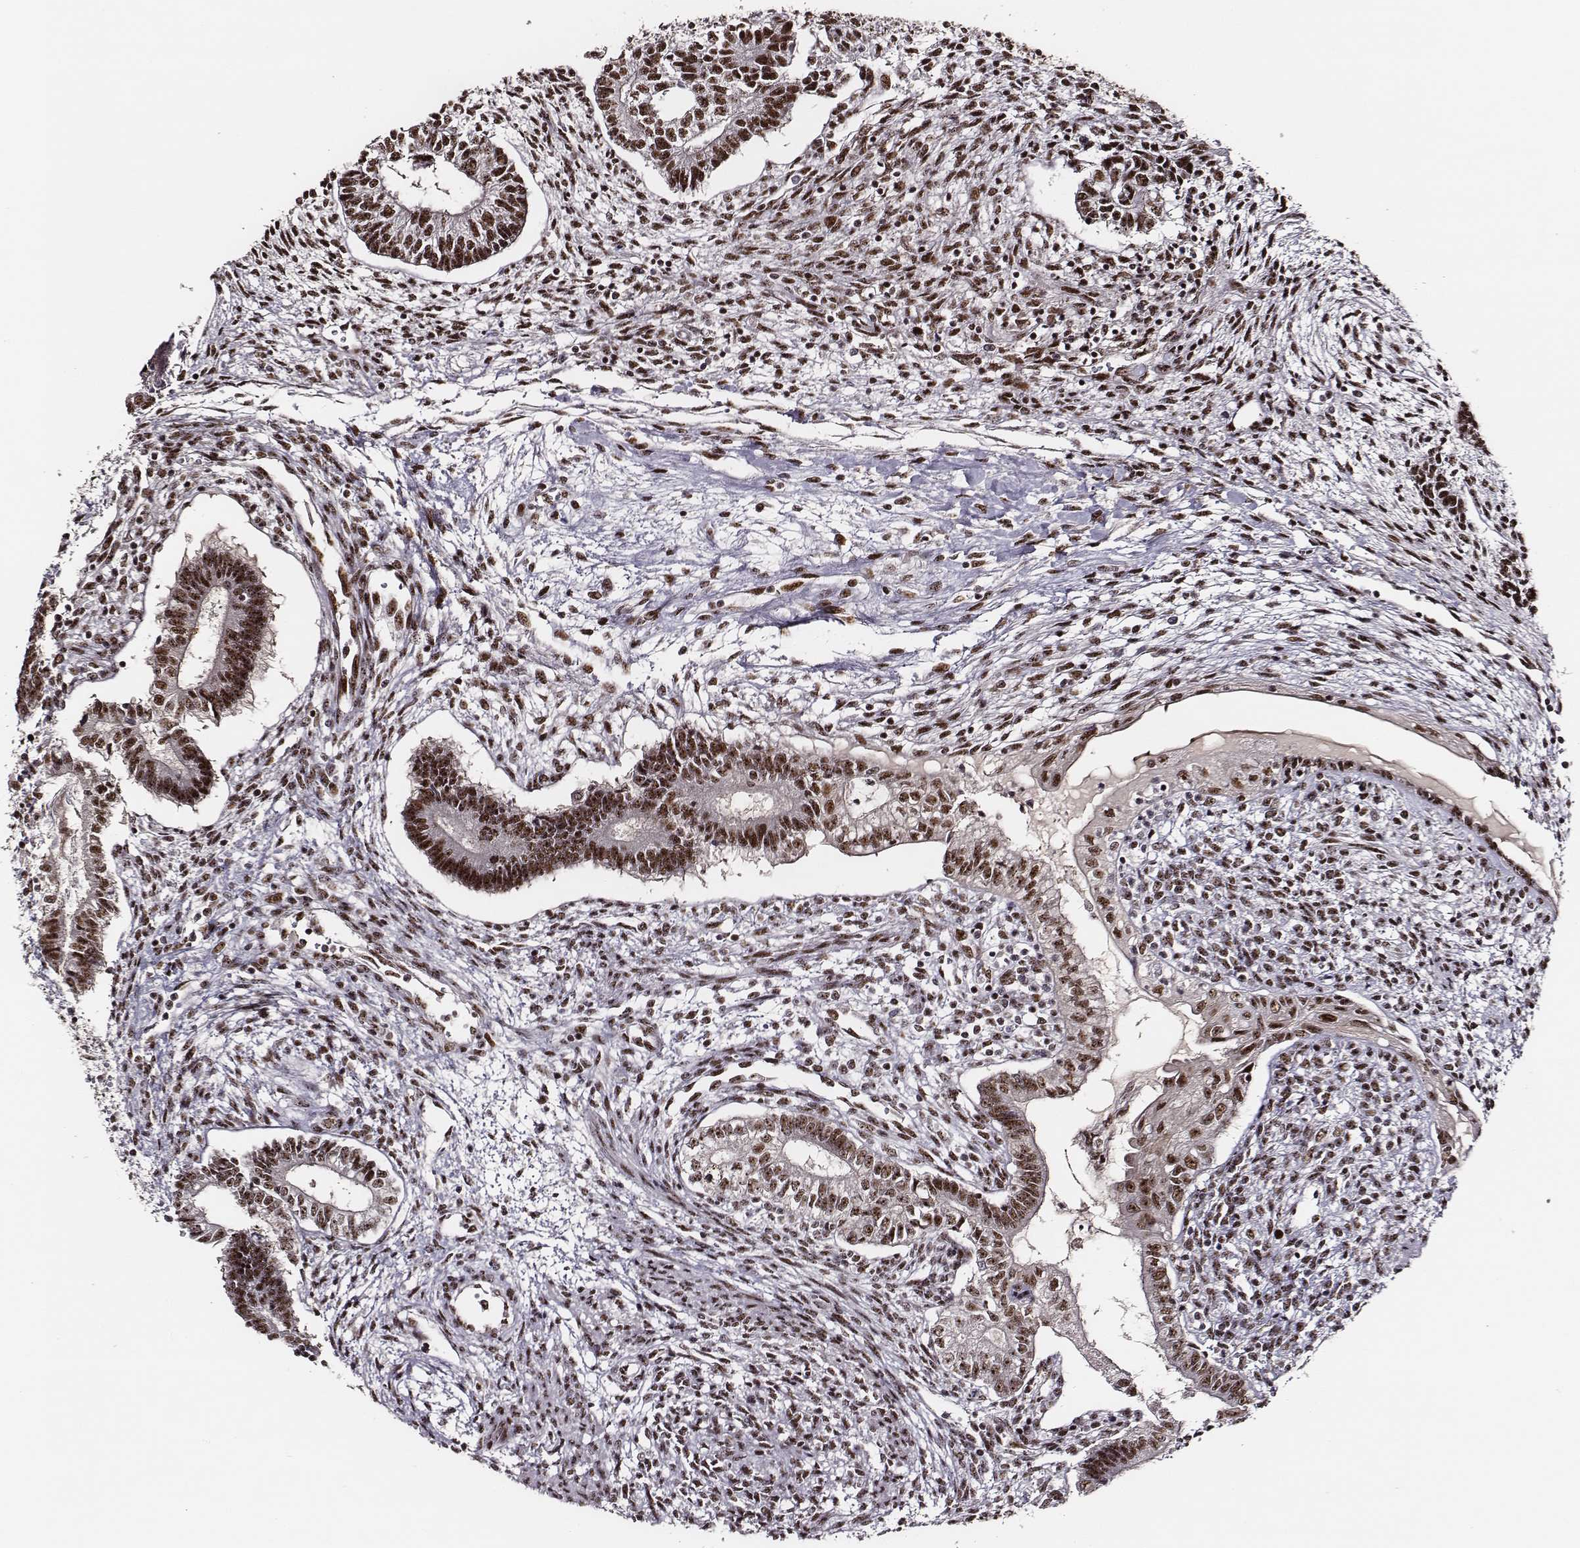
{"staining": {"intensity": "moderate", "quantity": ">75%", "location": "nuclear"}, "tissue": "testis cancer", "cell_type": "Tumor cells", "image_type": "cancer", "snomed": [{"axis": "morphology", "description": "Carcinoma, Embryonal, NOS"}, {"axis": "topography", "description": "Testis"}], "caption": "Moderate nuclear protein expression is identified in about >75% of tumor cells in testis cancer.", "gene": "PPARA", "patient": {"sex": "male", "age": 37}}